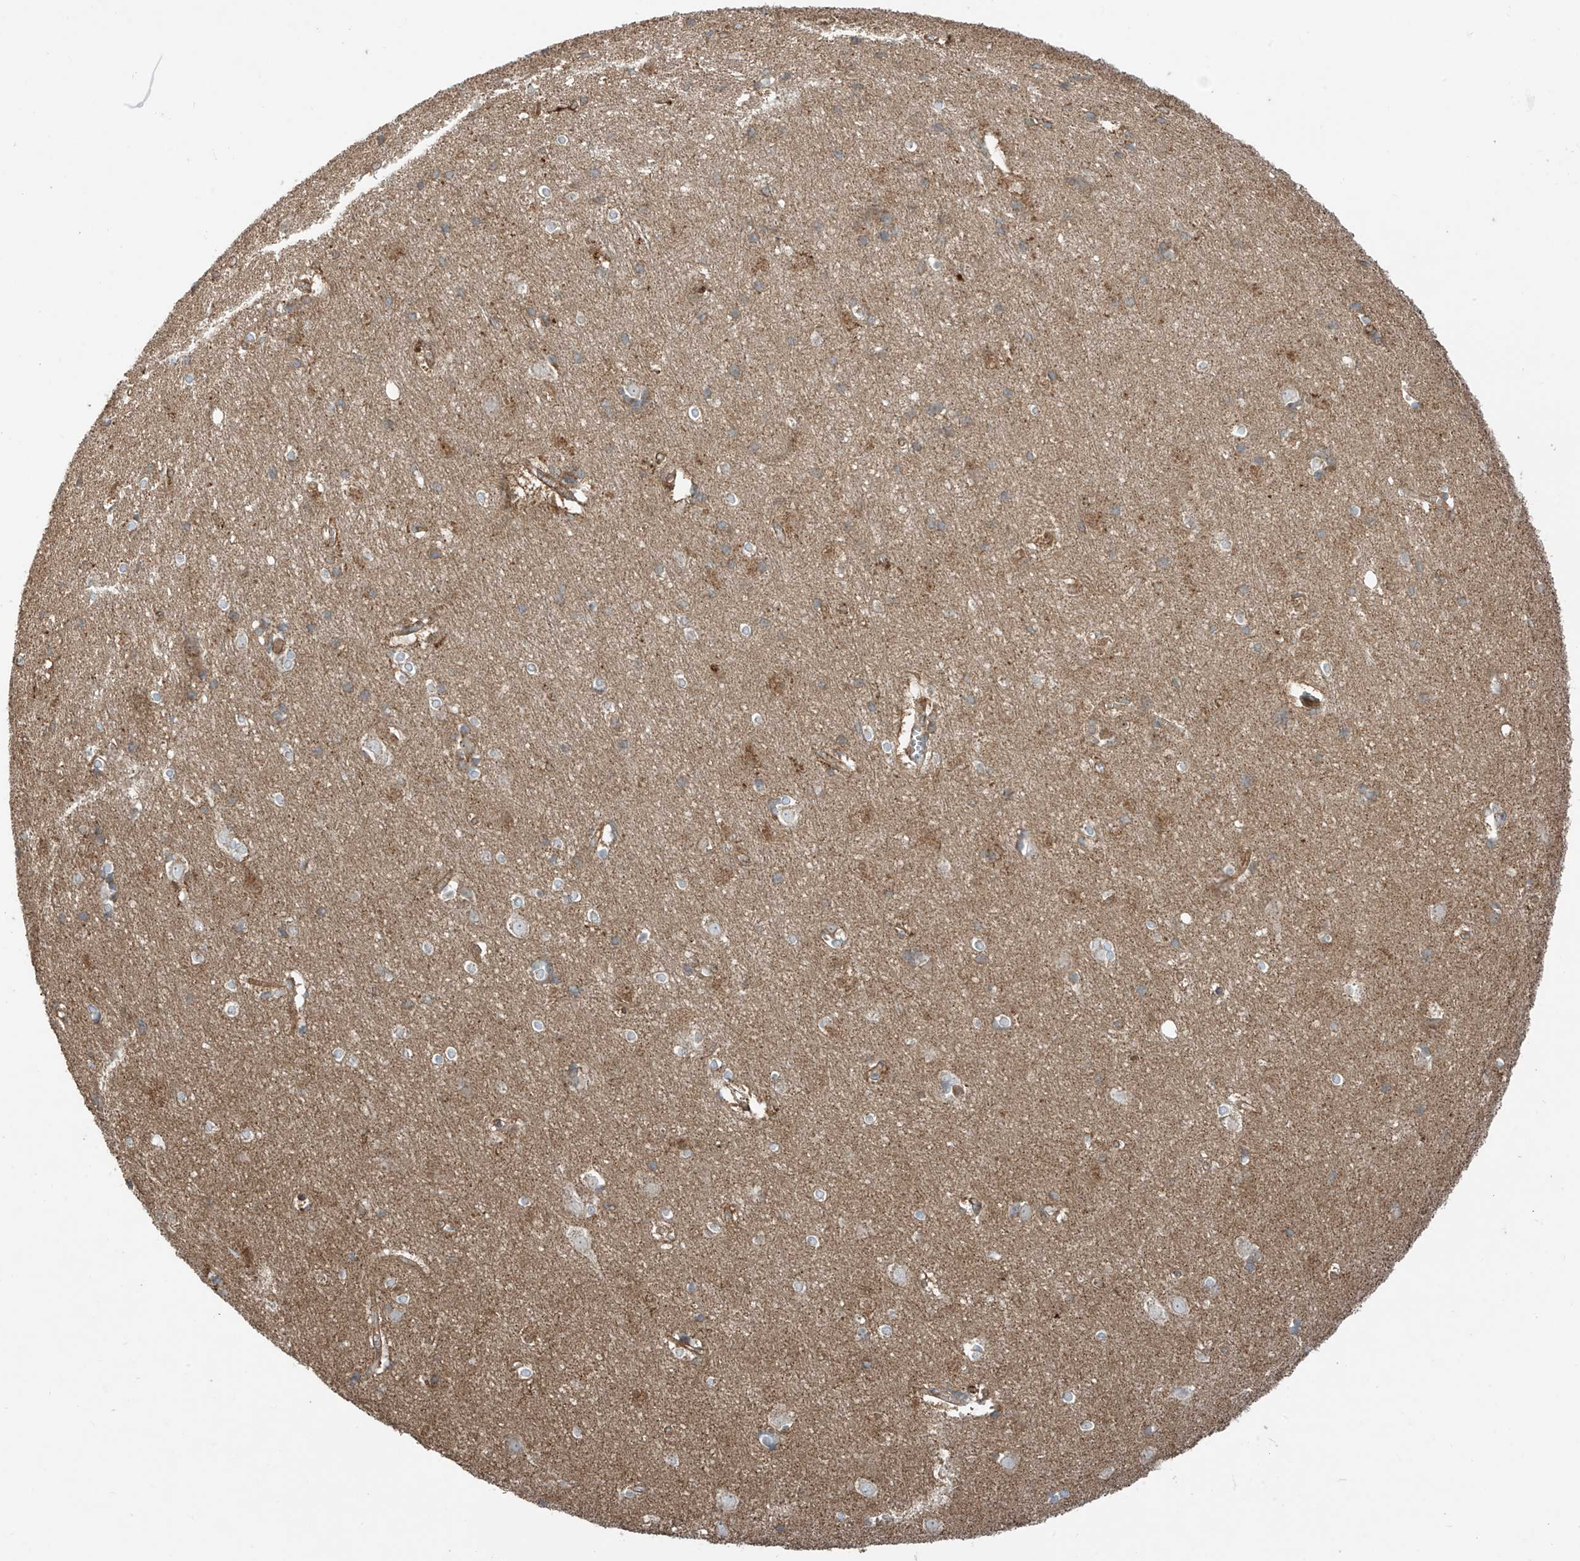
{"staining": {"intensity": "moderate", "quantity": ">75%", "location": "cytoplasmic/membranous"}, "tissue": "cerebral cortex", "cell_type": "Endothelial cells", "image_type": "normal", "snomed": [{"axis": "morphology", "description": "Normal tissue, NOS"}, {"axis": "topography", "description": "Cerebral cortex"}], "caption": "Endothelial cells reveal medium levels of moderate cytoplasmic/membranous positivity in approximately >75% of cells in unremarkable human cerebral cortex.", "gene": "EIF5B", "patient": {"sex": "male", "age": 54}}